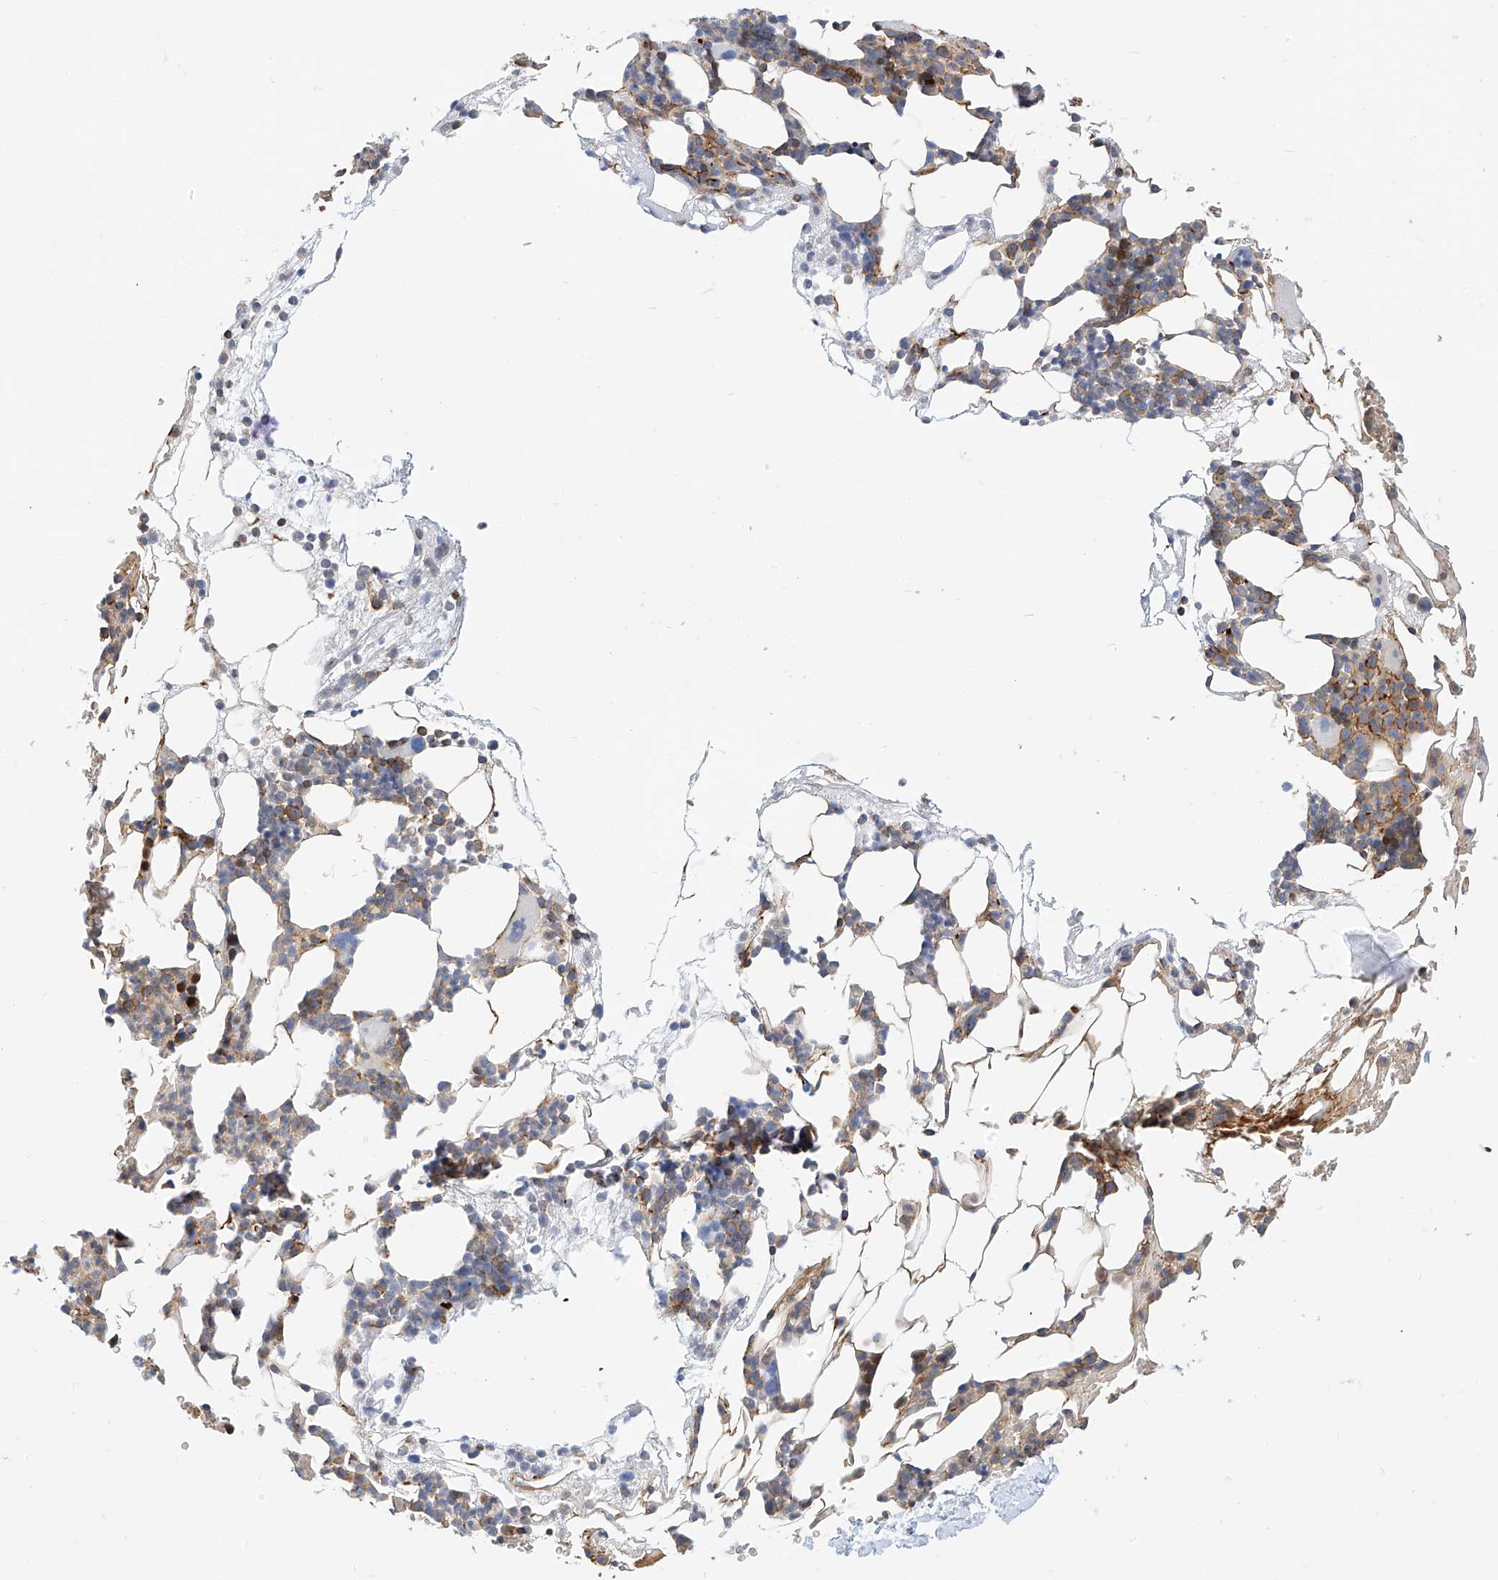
{"staining": {"intensity": "strong", "quantity": "25%-75%", "location": "cytoplasmic/membranous,nuclear"}, "tissue": "bone marrow", "cell_type": "Hematopoietic cells", "image_type": "normal", "snomed": [{"axis": "morphology", "description": "Normal tissue, NOS"}, {"axis": "morphology", "description": "Inflammation, NOS"}, {"axis": "topography", "description": "Bone marrow"}], "caption": "Protein staining shows strong cytoplasmic/membranous,nuclear positivity in about 25%-75% of hematopoietic cells in unremarkable bone marrow.", "gene": "TXNDC9", "patient": {"sex": "female", "age": 78}}